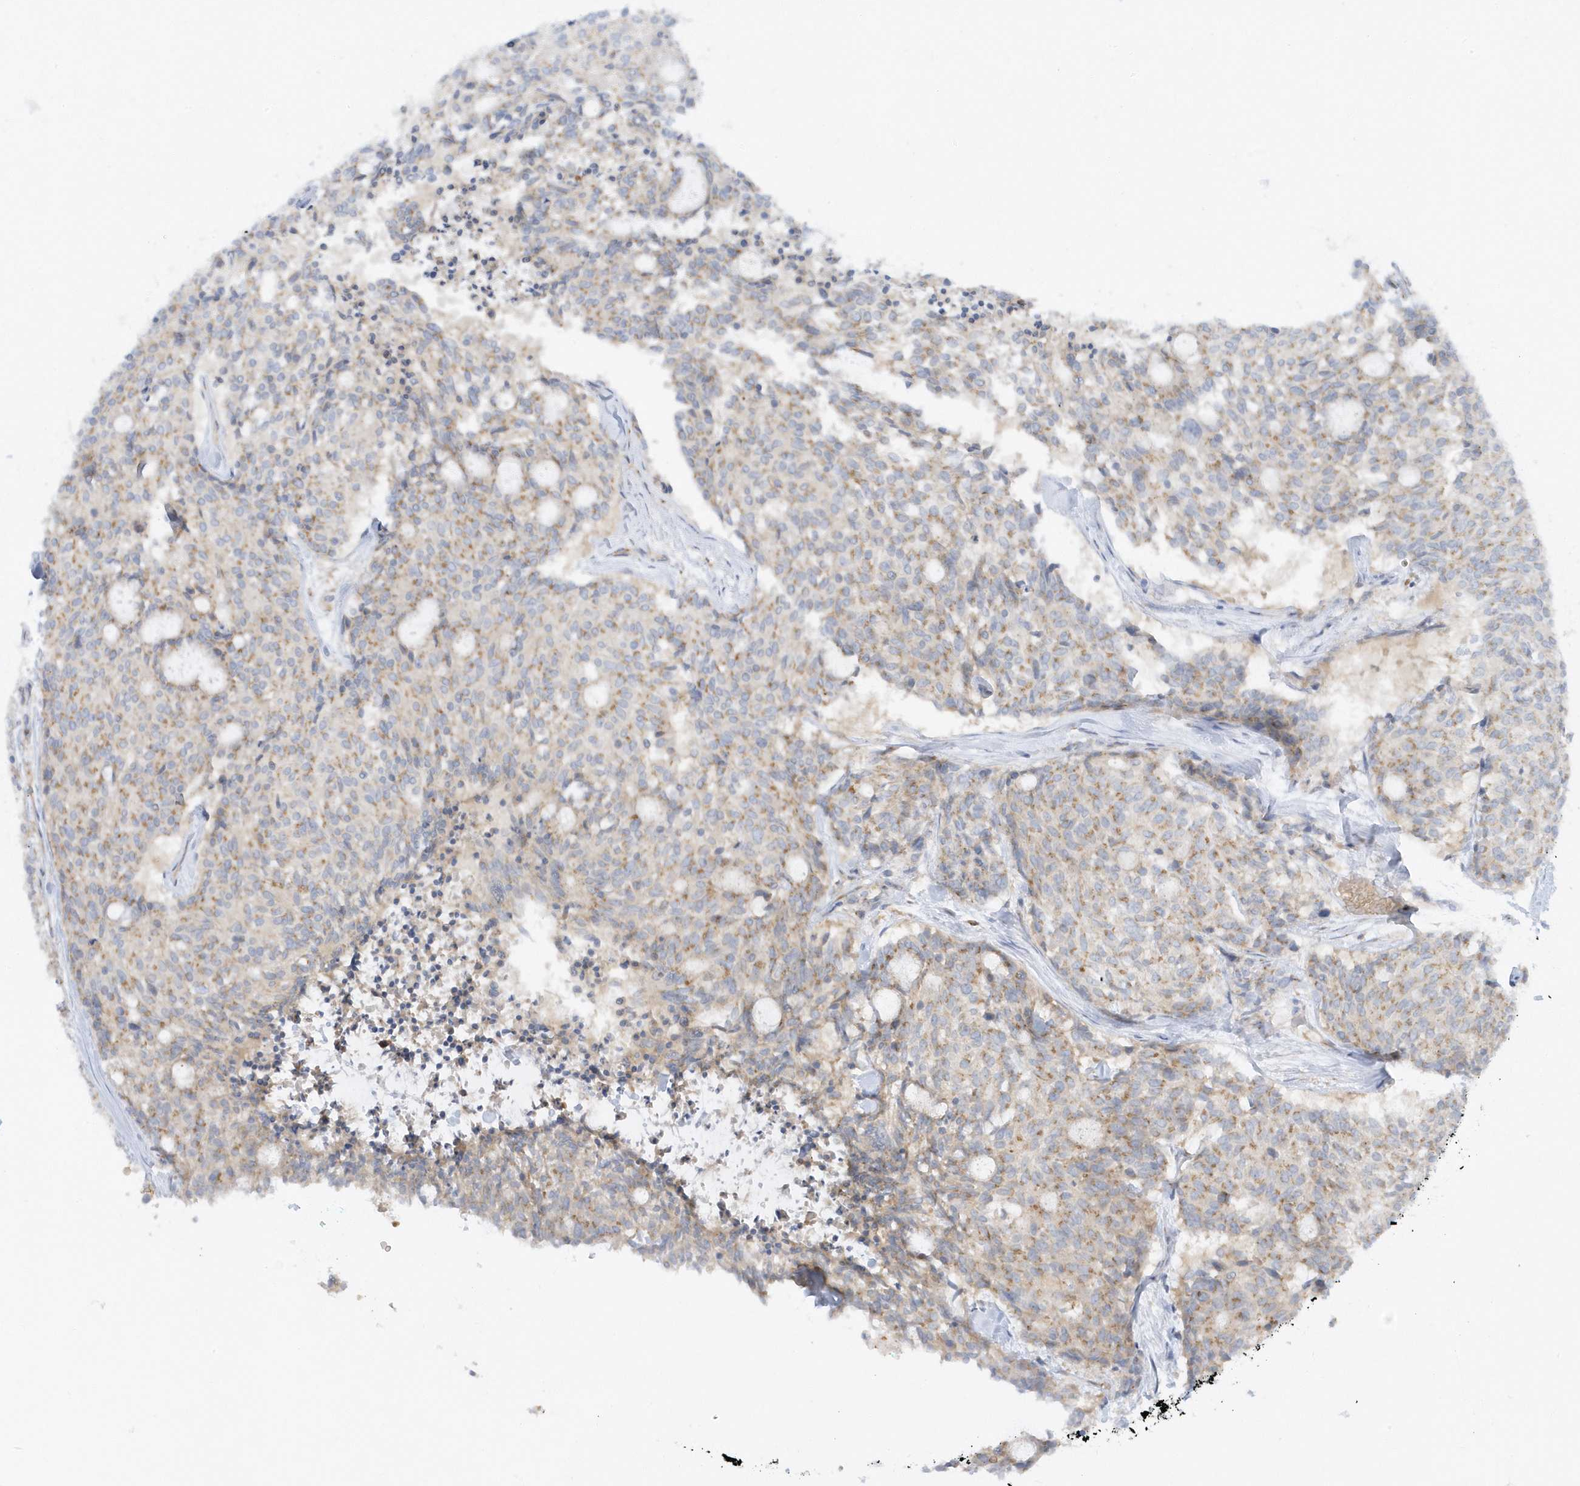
{"staining": {"intensity": "weak", "quantity": "25%-75%", "location": "cytoplasmic/membranous"}, "tissue": "carcinoid", "cell_type": "Tumor cells", "image_type": "cancer", "snomed": [{"axis": "morphology", "description": "Carcinoid, malignant, NOS"}, {"axis": "topography", "description": "Pancreas"}], "caption": "Carcinoid (malignant) was stained to show a protein in brown. There is low levels of weak cytoplasmic/membranous staining in approximately 25%-75% of tumor cells.", "gene": "RPP40", "patient": {"sex": "female", "age": 54}}